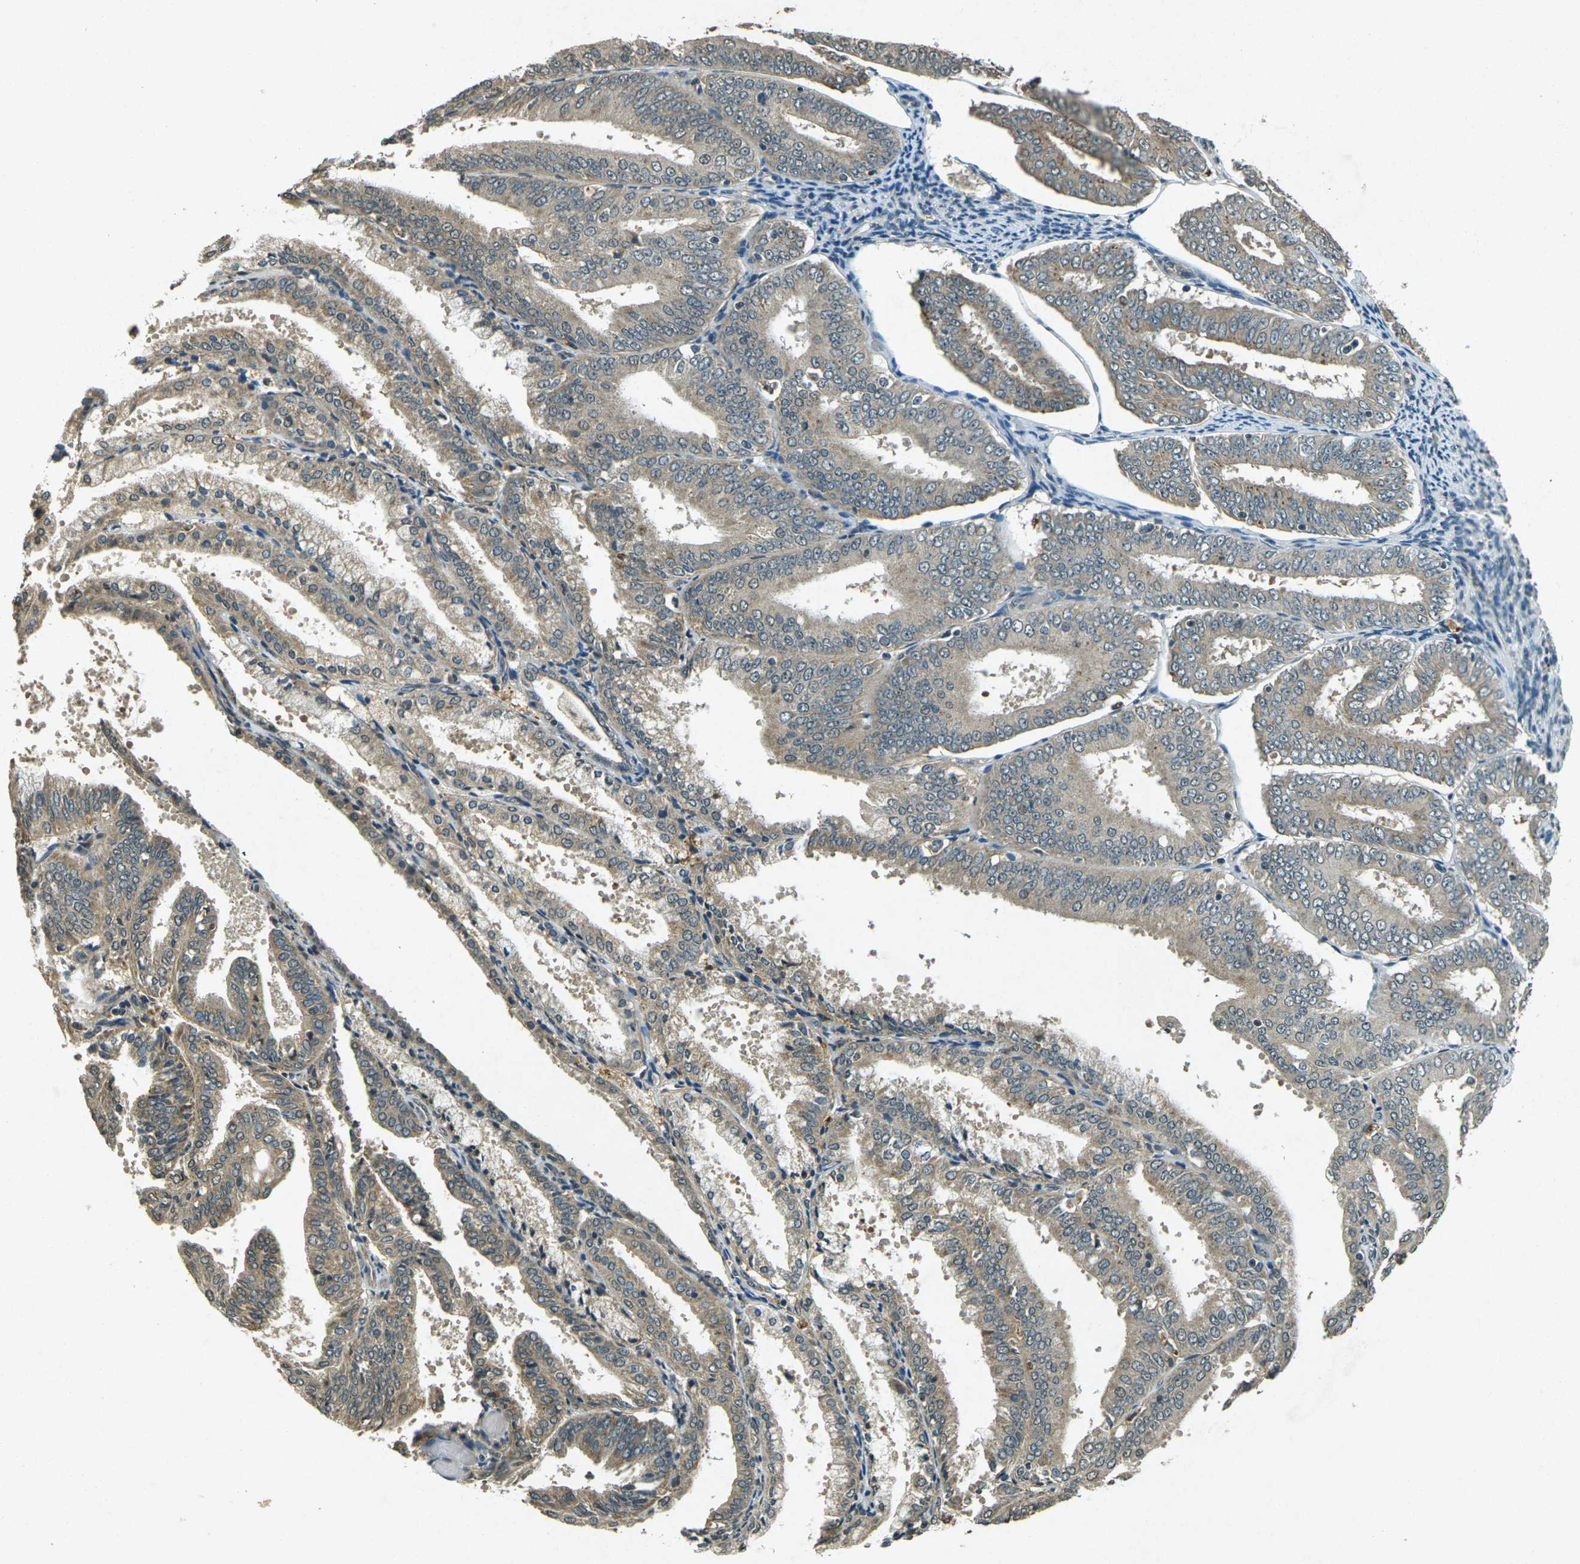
{"staining": {"intensity": "moderate", "quantity": ">75%", "location": "cytoplasmic/membranous"}, "tissue": "endometrial cancer", "cell_type": "Tumor cells", "image_type": "cancer", "snomed": [{"axis": "morphology", "description": "Adenocarcinoma, NOS"}, {"axis": "topography", "description": "Endometrium"}], "caption": "Moderate cytoplasmic/membranous expression for a protein is present in approximately >75% of tumor cells of endometrial adenocarcinoma using immunohistochemistry.", "gene": "PDE2A", "patient": {"sex": "female", "age": 63}}